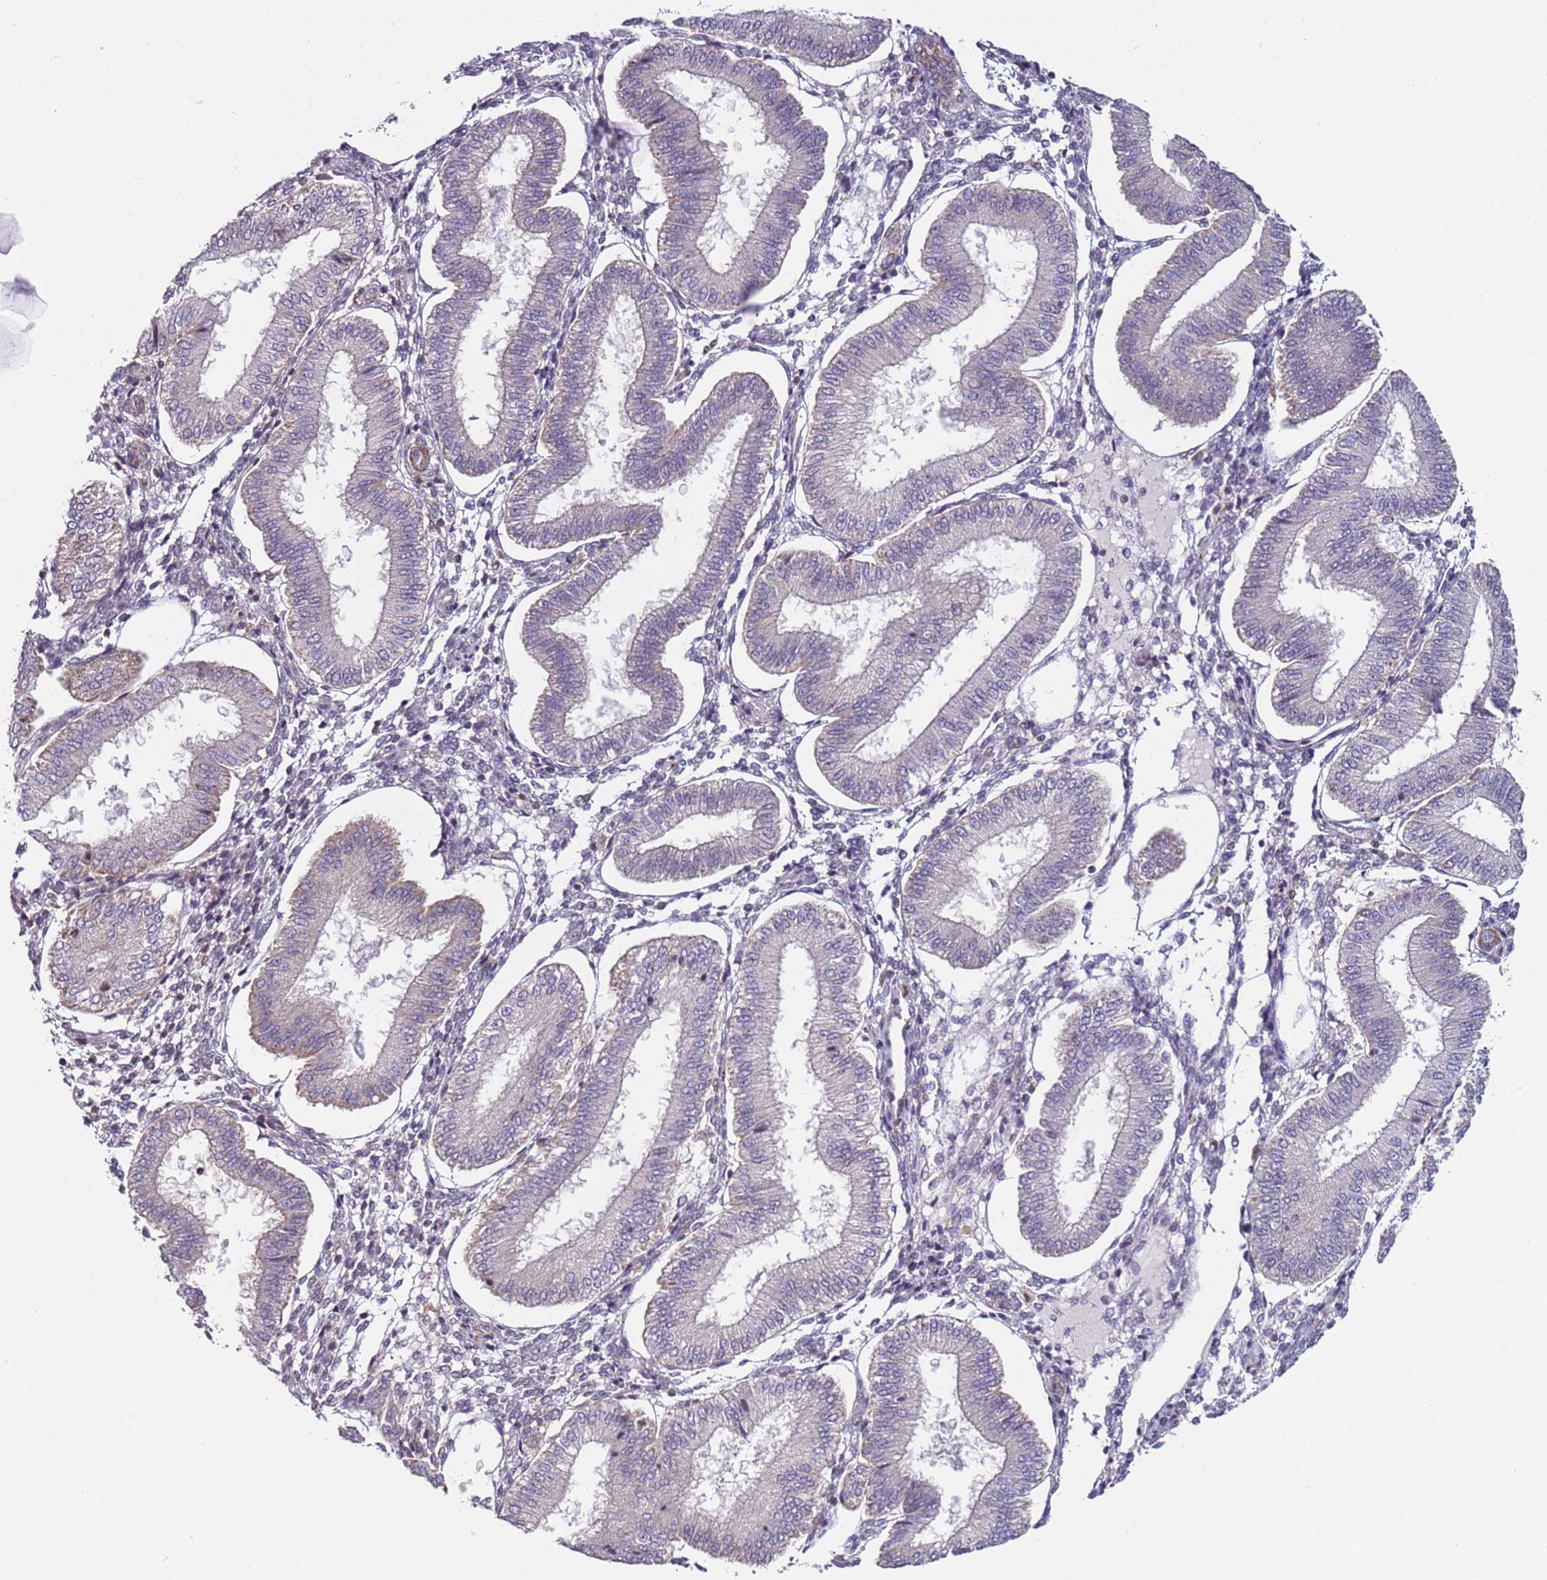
{"staining": {"intensity": "negative", "quantity": "none", "location": "none"}, "tissue": "endometrium", "cell_type": "Cells in endometrial stroma", "image_type": "normal", "snomed": [{"axis": "morphology", "description": "Normal tissue, NOS"}, {"axis": "topography", "description": "Endometrium"}], "caption": "Endometrium stained for a protein using IHC shows no staining cells in endometrial stroma.", "gene": "SNAPC4", "patient": {"sex": "female", "age": 39}}